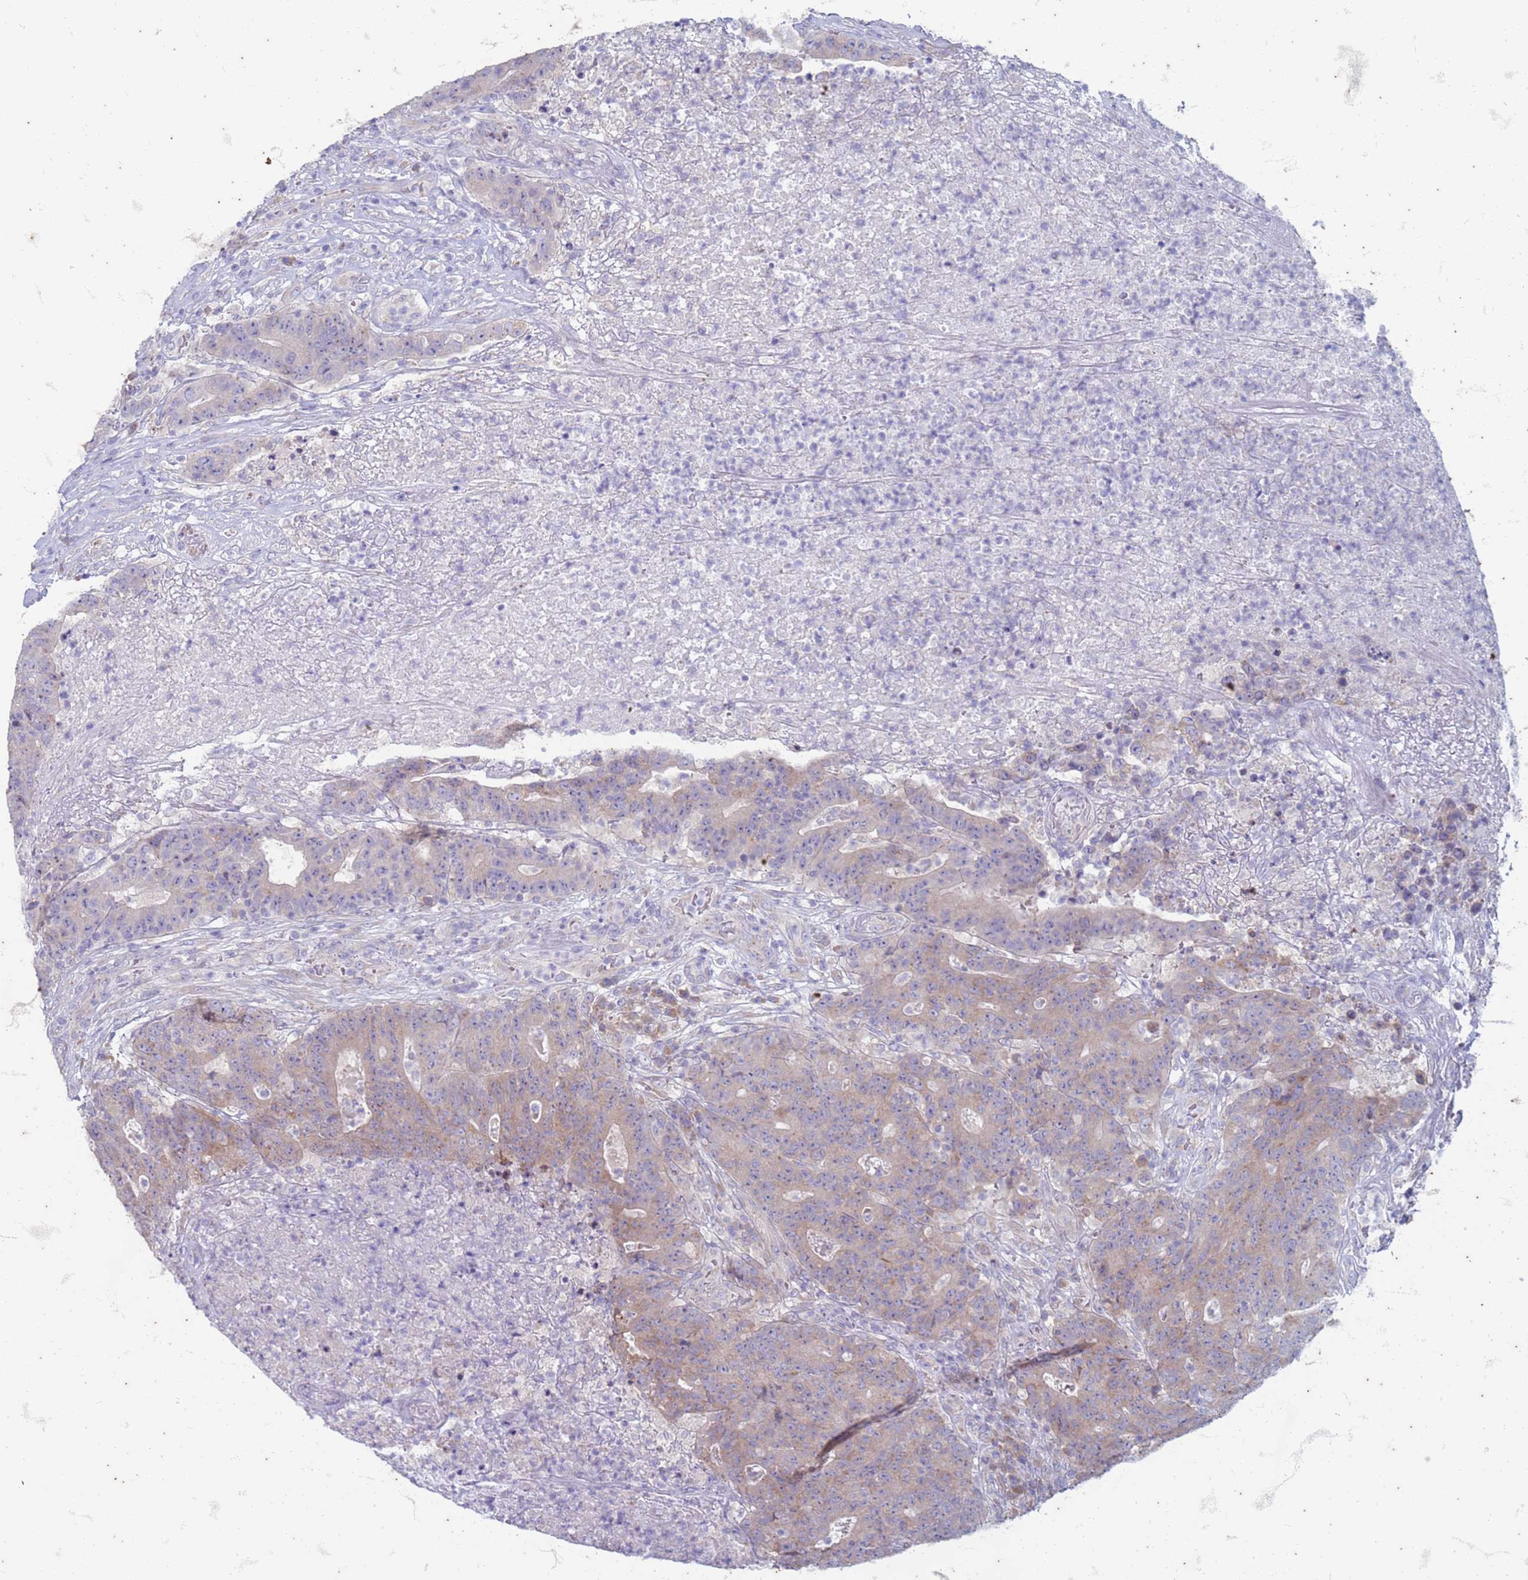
{"staining": {"intensity": "weak", "quantity": "<25%", "location": "cytoplasmic/membranous"}, "tissue": "colorectal cancer", "cell_type": "Tumor cells", "image_type": "cancer", "snomed": [{"axis": "morphology", "description": "Adenocarcinoma, NOS"}, {"axis": "topography", "description": "Colon"}], "caption": "This is a histopathology image of IHC staining of colorectal cancer, which shows no positivity in tumor cells.", "gene": "SUCO", "patient": {"sex": "female", "age": 75}}